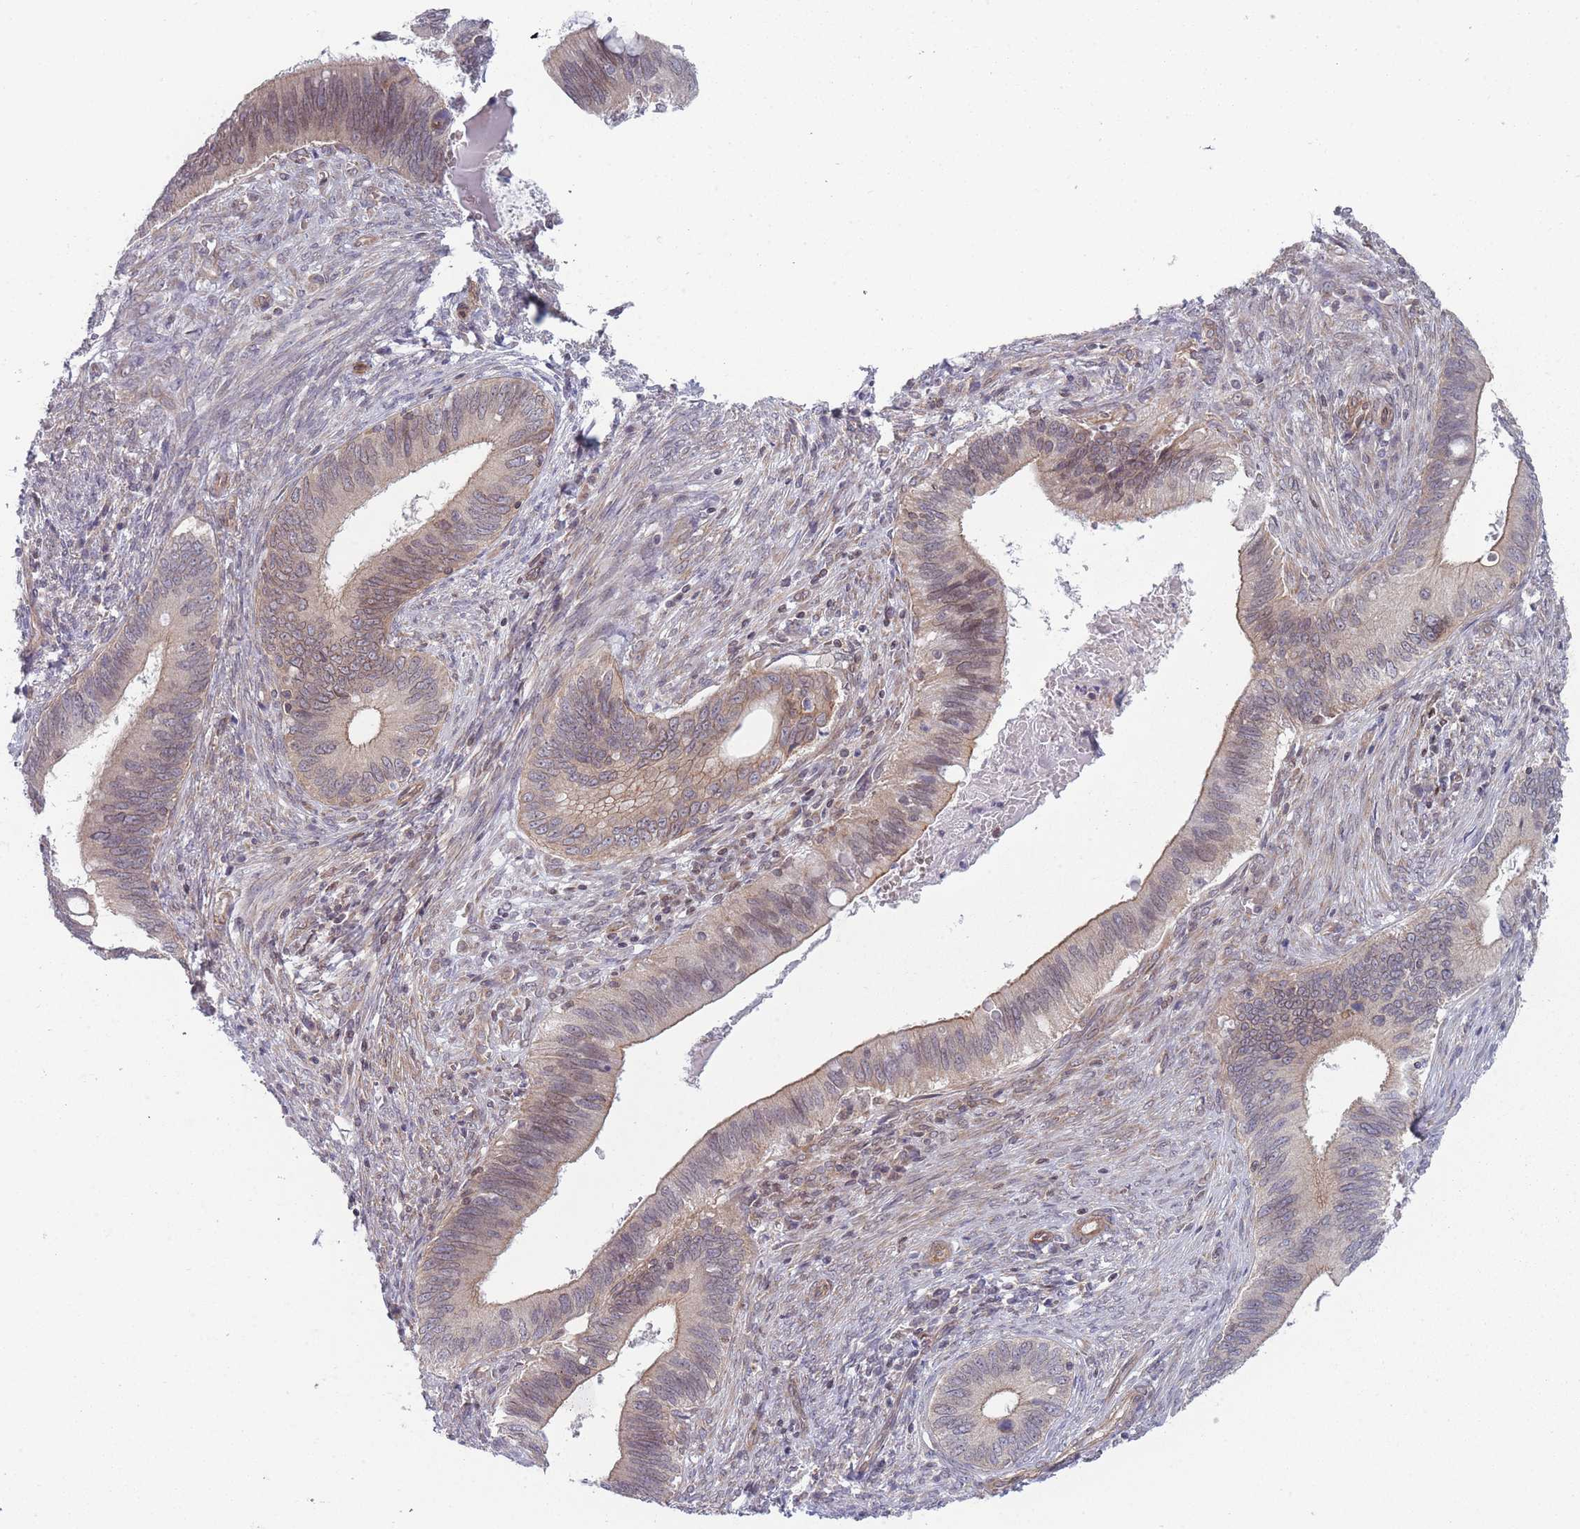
{"staining": {"intensity": "weak", "quantity": "25%-75%", "location": "cytoplasmic/membranous,nuclear"}, "tissue": "cervical cancer", "cell_type": "Tumor cells", "image_type": "cancer", "snomed": [{"axis": "morphology", "description": "Adenocarcinoma, NOS"}, {"axis": "topography", "description": "Cervix"}], "caption": "Weak cytoplasmic/membranous and nuclear protein expression is present in approximately 25%-75% of tumor cells in cervical cancer (adenocarcinoma). (Stains: DAB in brown, nuclei in blue, Microscopy: brightfield microscopy at high magnification).", "gene": "VRK2", "patient": {"sex": "female", "age": 42}}